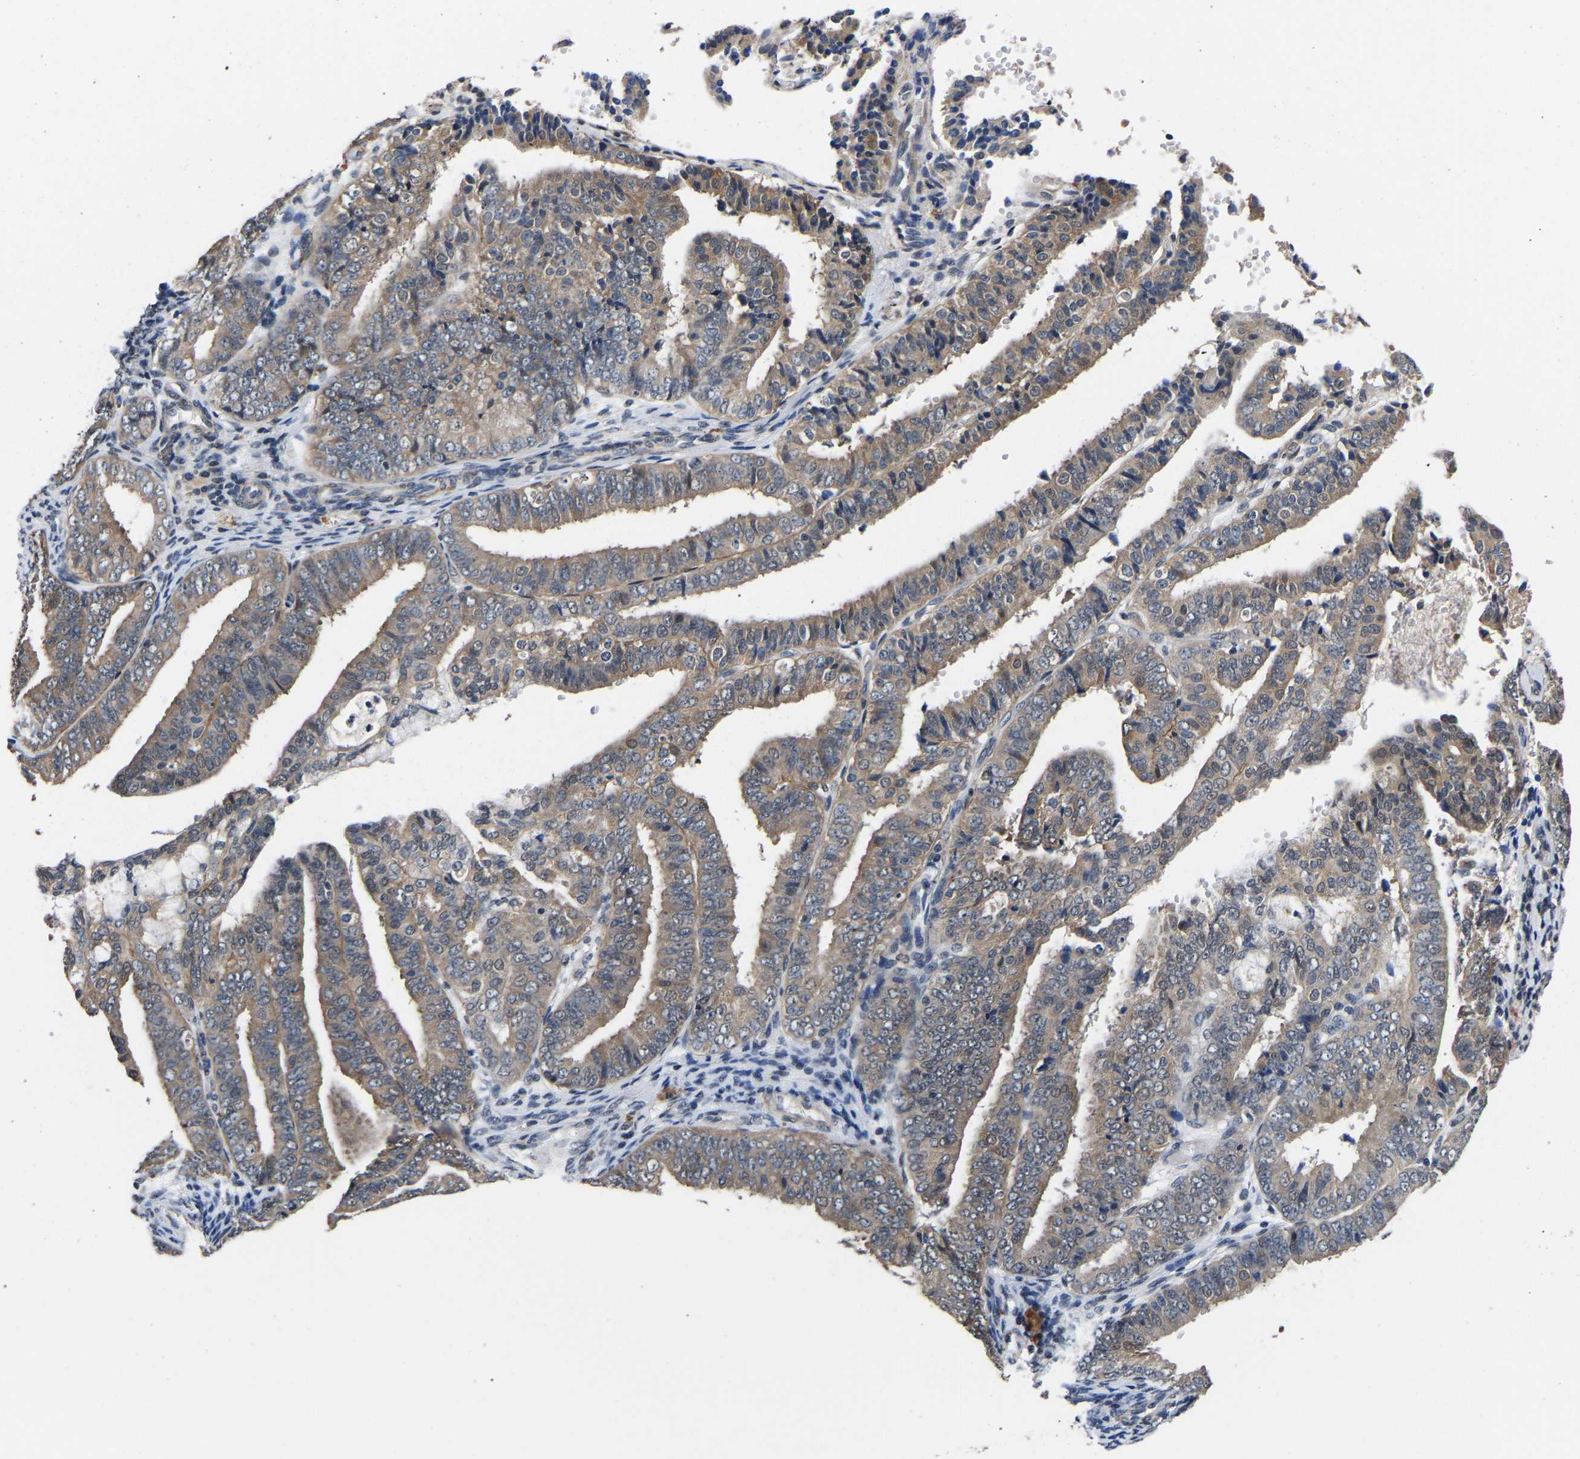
{"staining": {"intensity": "weak", "quantity": "25%-75%", "location": "cytoplasmic/membranous"}, "tissue": "endometrial cancer", "cell_type": "Tumor cells", "image_type": "cancer", "snomed": [{"axis": "morphology", "description": "Adenocarcinoma, NOS"}, {"axis": "topography", "description": "Endometrium"}], "caption": "This histopathology image displays endometrial cancer (adenocarcinoma) stained with immunohistochemistry (IHC) to label a protein in brown. The cytoplasmic/membranous of tumor cells show weak positivity for the protein. Nuclei are counter-stained blue.", "gene": "METTL16", "patient": {"sex": "female", "age": 63}}